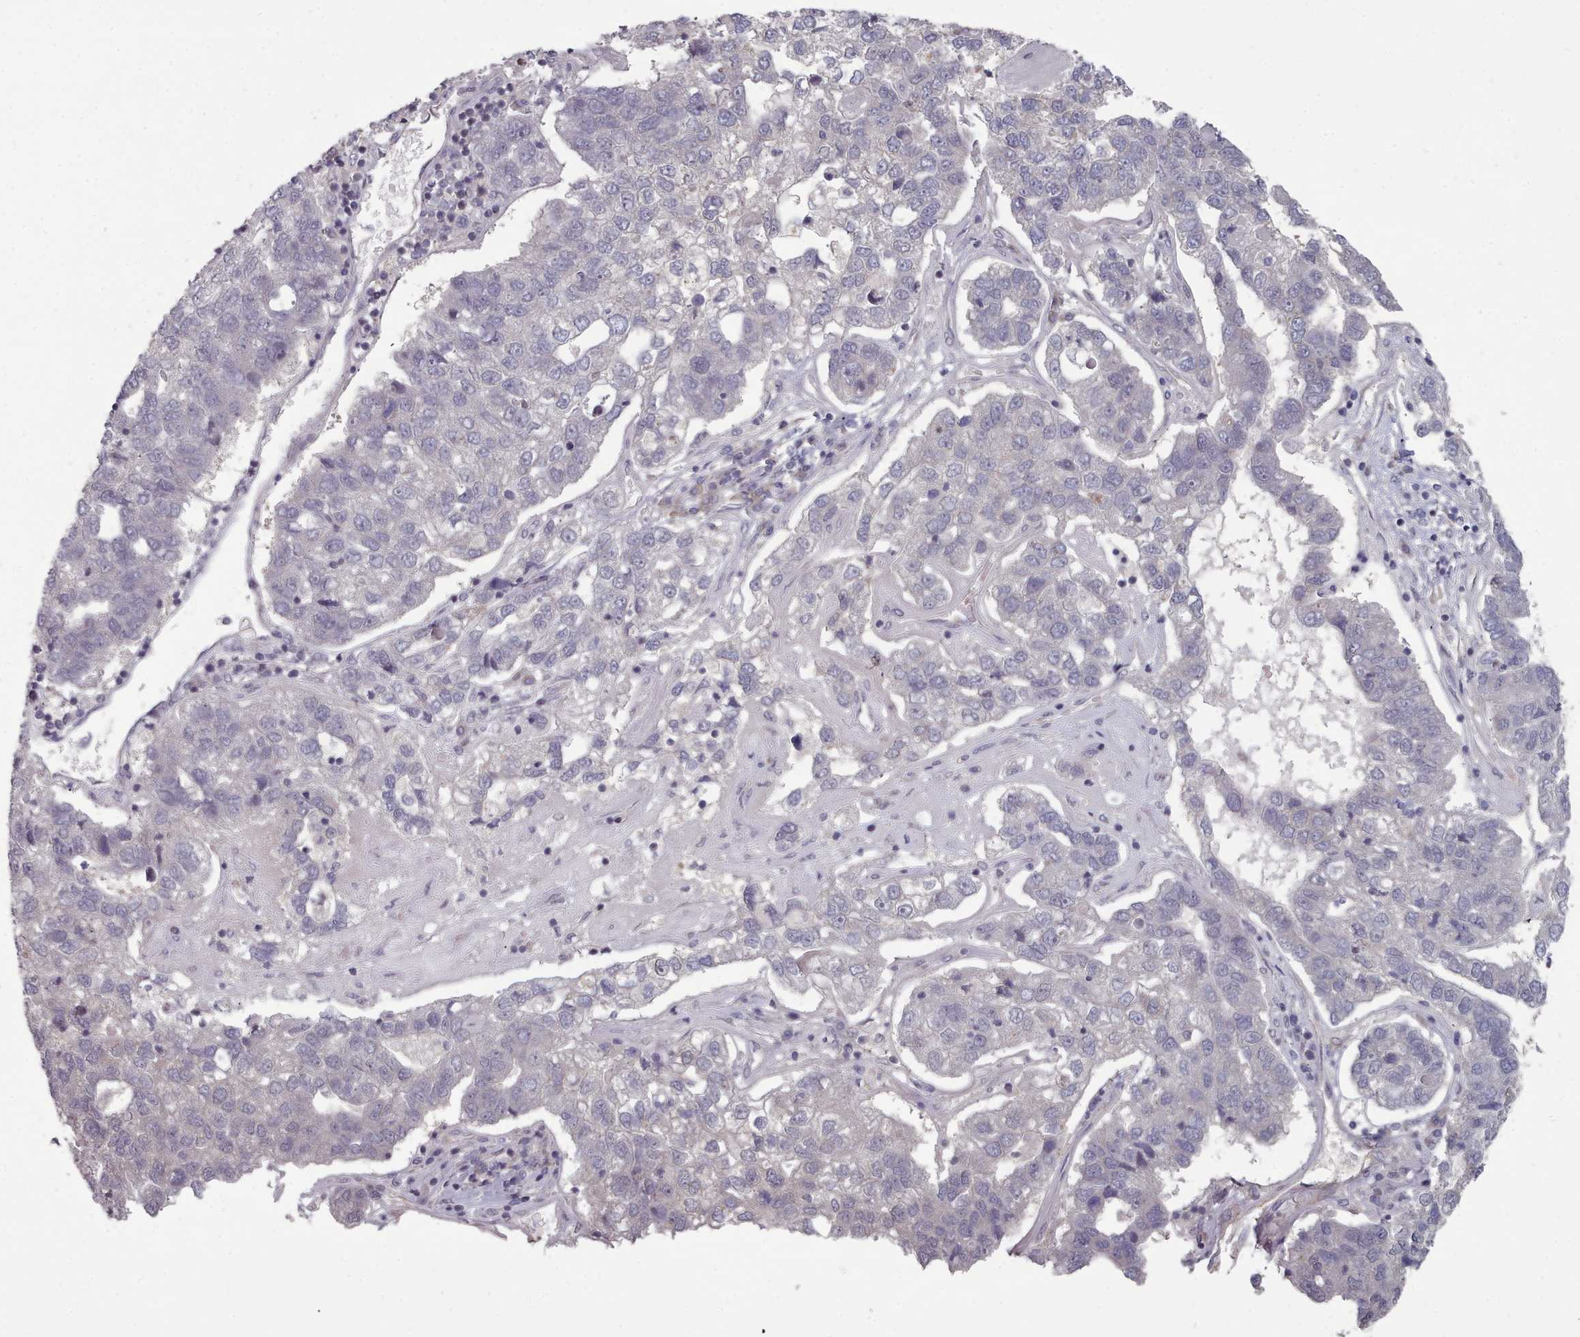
{"staining": {"intensity": "negative", "quantity": "none", "location": "none"}, "tissue": "pancreatic cancer", "cell_type": "Tumor cells", "image_type": "cancer", "snomed": [{"axis": "morphology", "description": "Adenocarcinoma, NOS"}, {"axis": "topography", "description": "Pancreas"}], "caption": "Pancreatic cancer (adenocarcinoma) stained for a protein using IHC shows no expression tumor cells.", "gene": "HYAL3", "patient": {"sex": "female", "age": 61}}